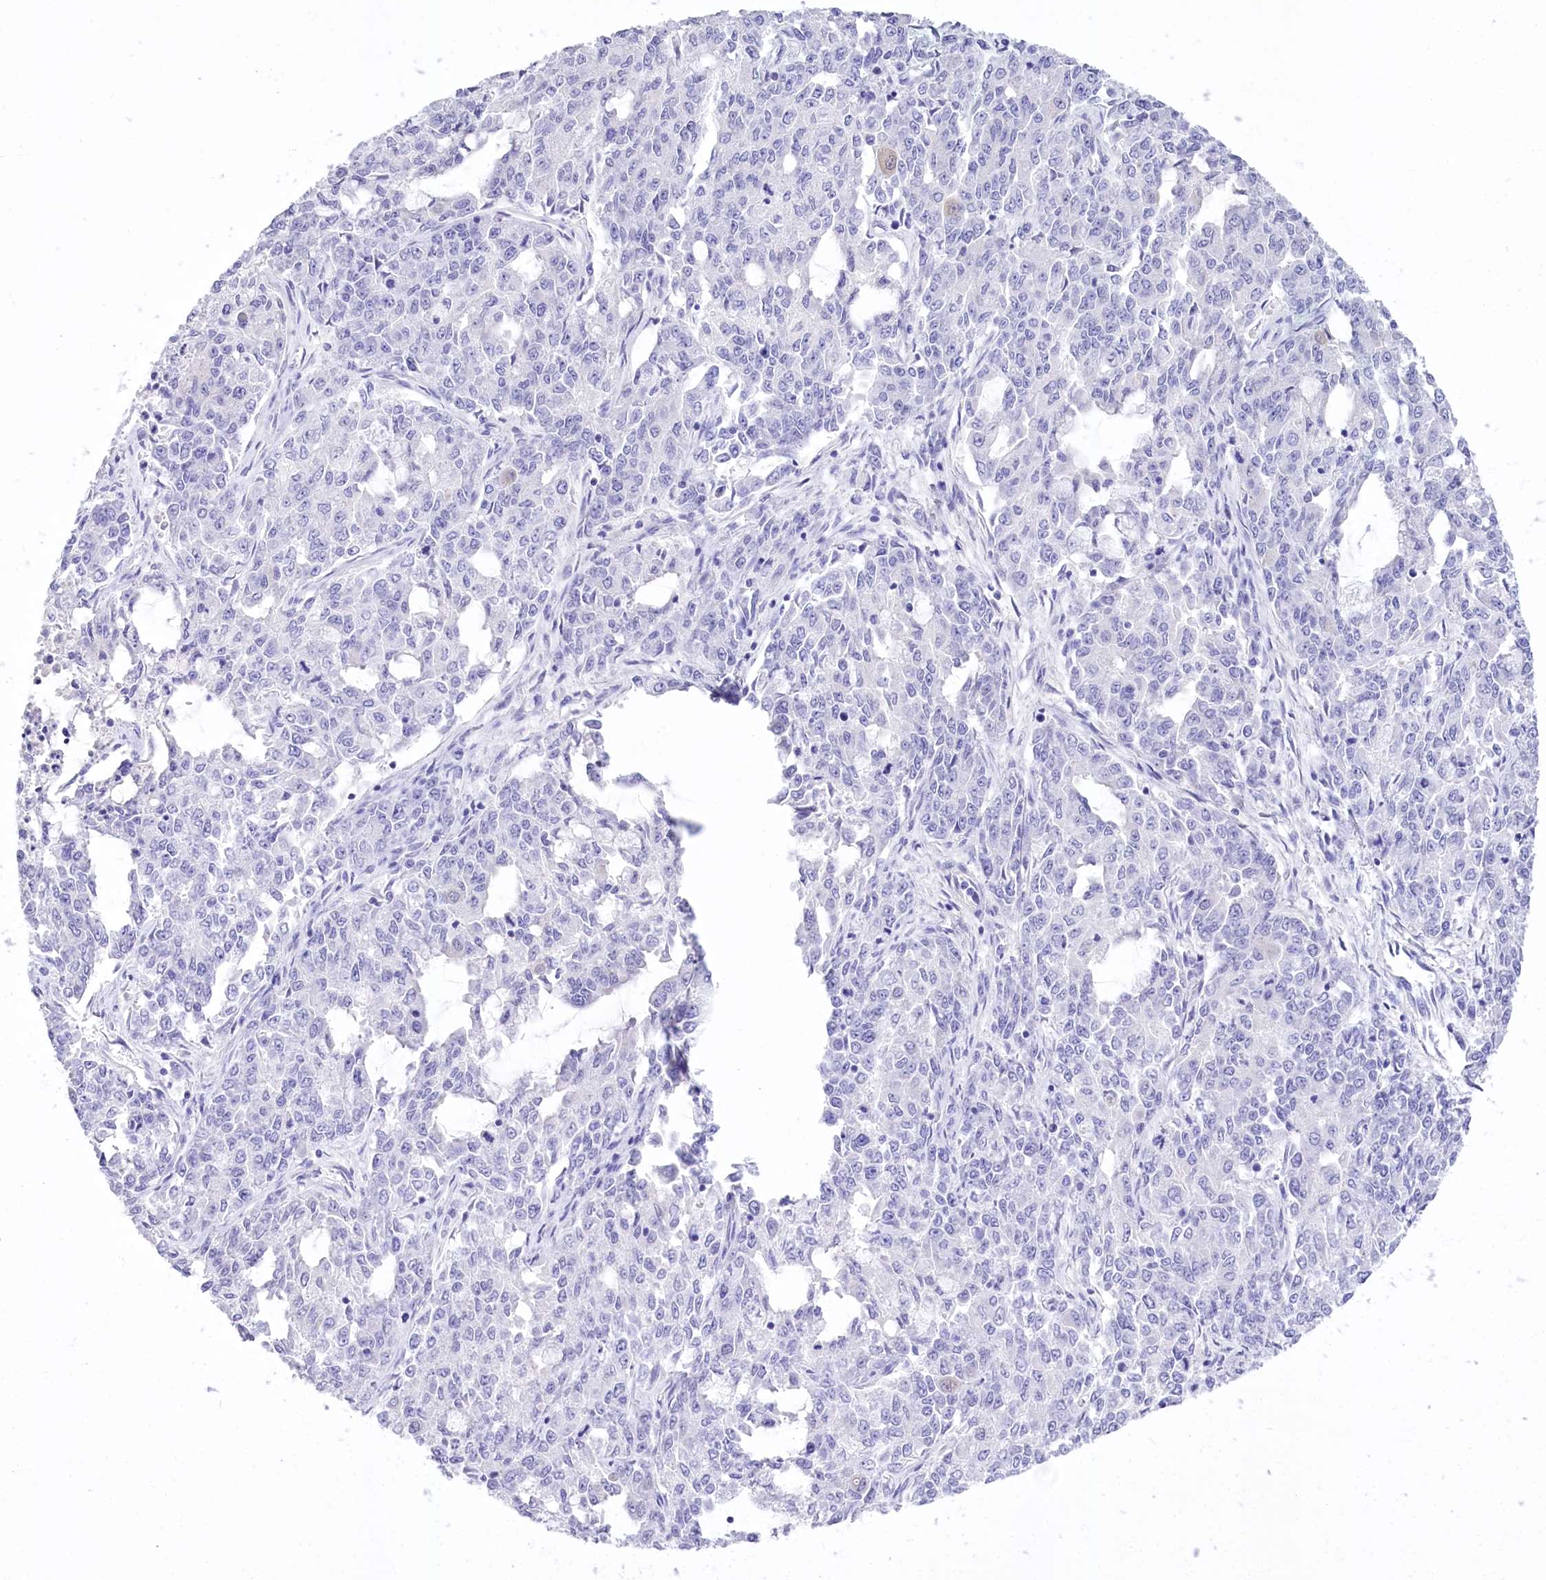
{"staining": {"intensity": "negative", "quantity": "none", "location": "none"}, "tissue": "endometrial cancer", "cell_type": "Tumor cells", "image_type": "cancer", "snomed": [{"axis": "morphology", "description": "Adenocarcinoma, NOS"}, {"axis": "topography", "description": "Endometrium"}], "caption": "Immunohistochemistry (IHC) of endometrial cancer exhibits no expression in tumor cells.", "gene": "PBLD", "patient": {"sex": "female", "age": 50}}